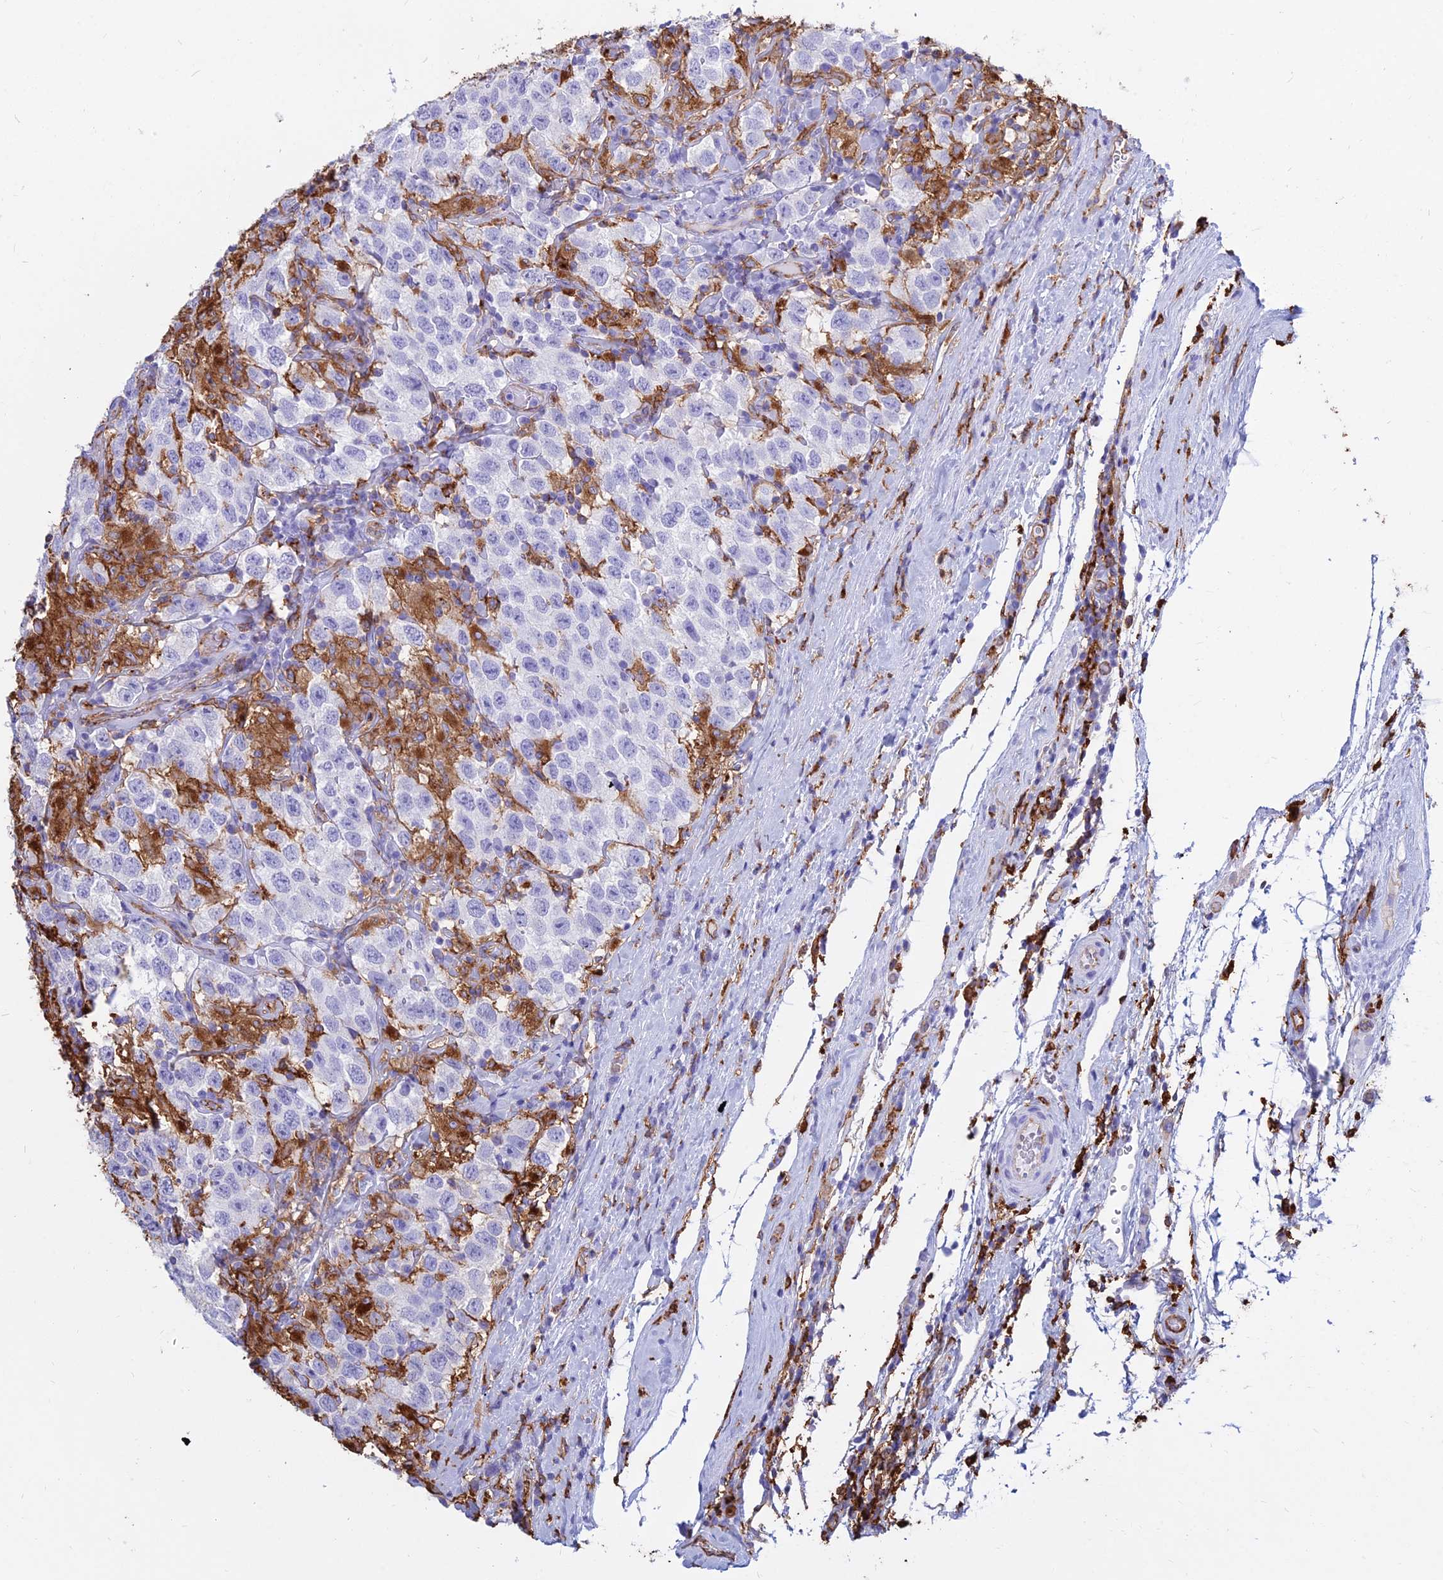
{"staining": {"intensity": "negative", "quantity": "none", "location": "none"}, "tissue": "testis cancer", "cell_type": "Tumor cells", "image_type": "cancer", "snomed": [{"axis": "morphology", "description": "Seminoma, NOS"}, {"axis": "topography", "description": "Testis"}], "caption": "DAB immunohistochemical staining of testis cancer displays no significant positivity in tumor cells.", "gene": "HLA-DRB1", "patient": {"sex": "male", "age": 41}}